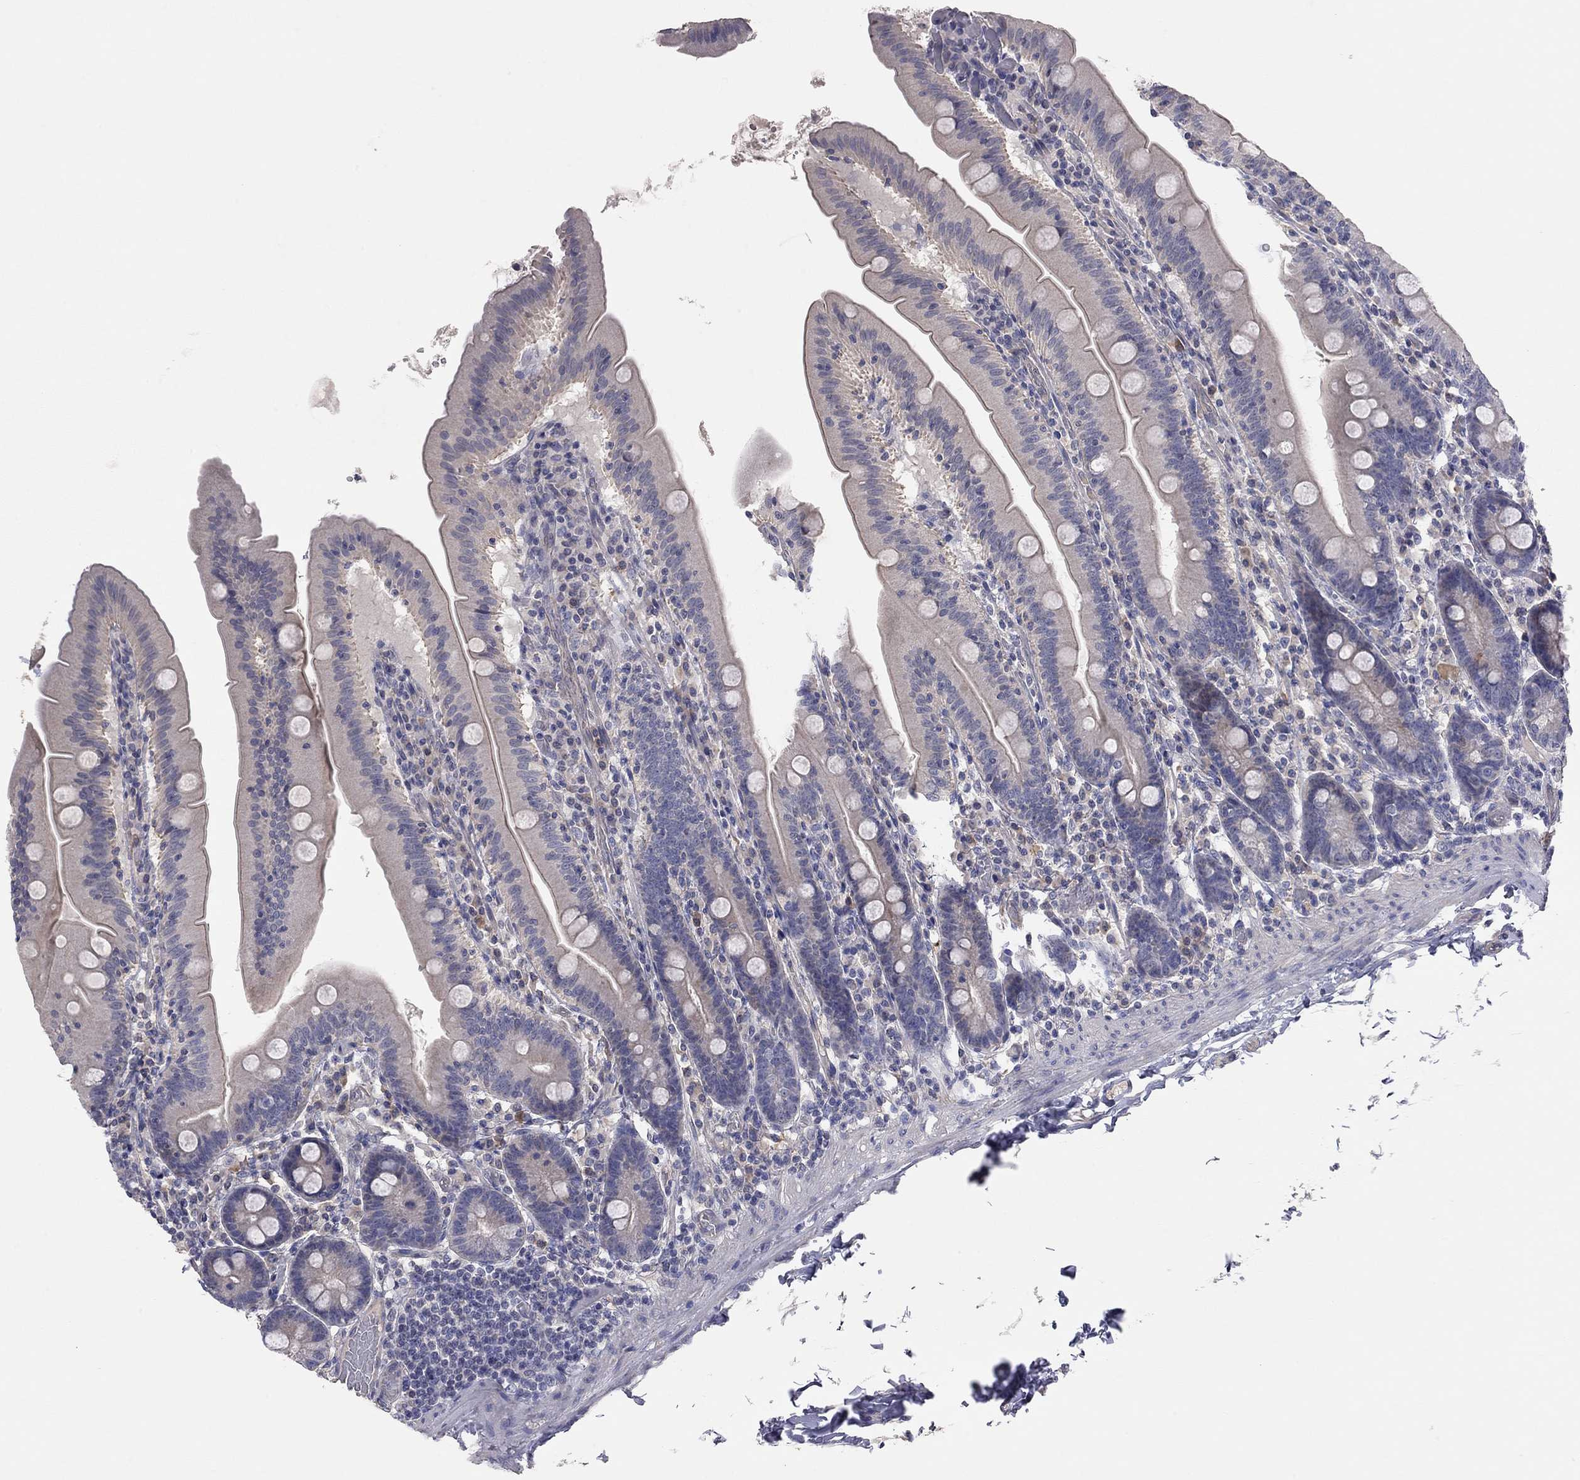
{"staining": {"intensity": "weak", "quantity": "<25%", "location": "cytoplasmic/membranous"}, "tissue": "small intestine", "cell_type": "Glandular cells", "image_type": "normal", "snomed": [{"axis": "morphology", "description": "Normal tissue, NOS"}, {"axis": "topography", "description": "Small intestine"}], "caption": "An image of human small intestine is negative for staining in glandular cells. (Stains: DAB (3,3'-diaminobenzidine) immunohistochemistry with hematoxylin counter stain, Microscopy: brightfield microscopy at high magnification).", "gene": "KCNB1", "patient": {"sex": "male", "age": 37}}